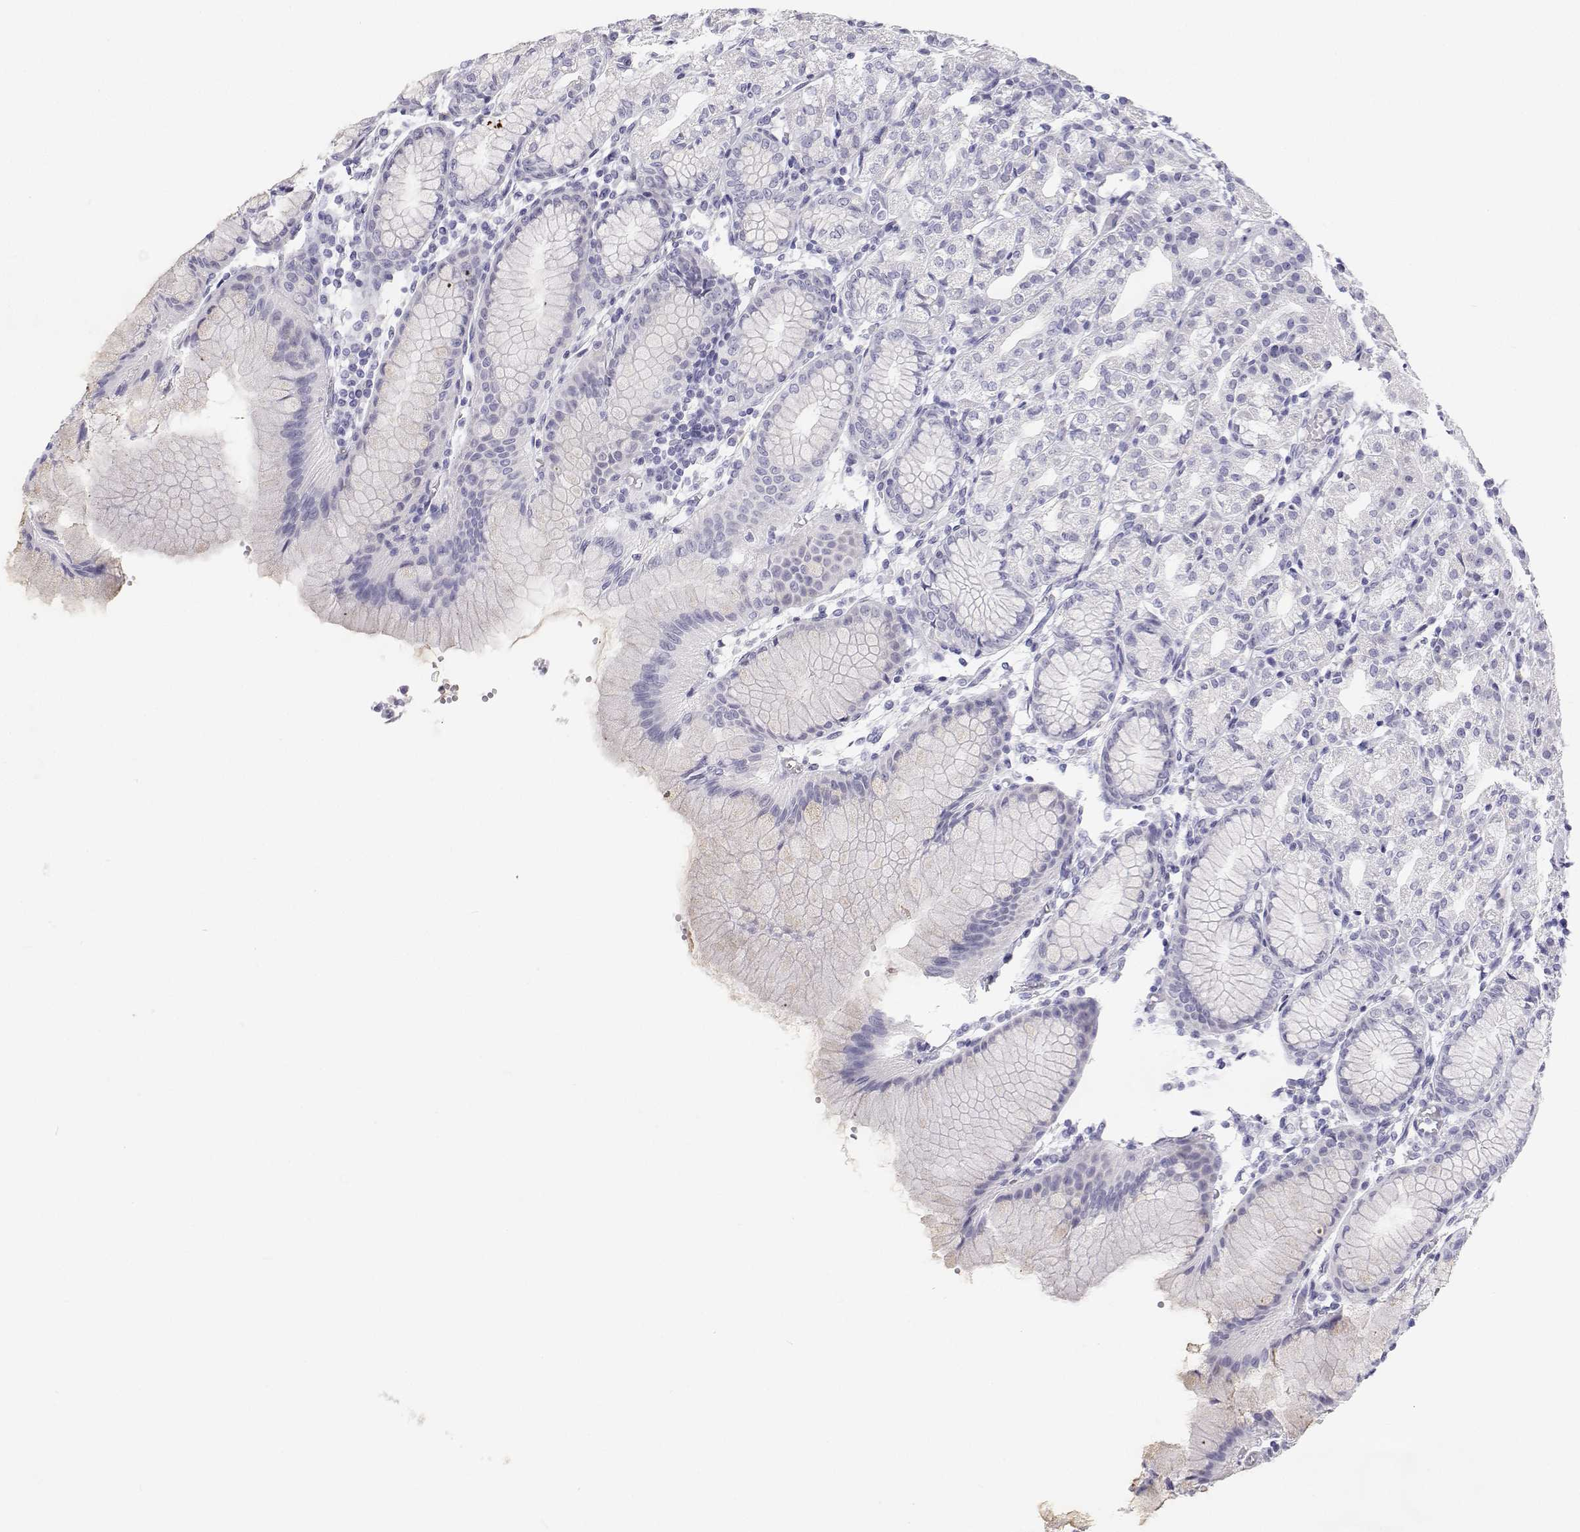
{"staining": {"intensity": "negative", "quantity": "none", "location": "none"}, "tissue": "stomach", "cell_type": "Glandular cells", "image_type": "normal", "snomed": [{"axis": "morphology", "description": "Normal tissue, NOS"}, {"axis": "topography", "description": "Stomach"}], "caption": "DAB immunohistochemical staining of benign human stomach shows no significant positivity in glandular cells. (DAB IHC, high magnification).", "gene": "TTN", "patient": {"sex": "female", "age": 57}}